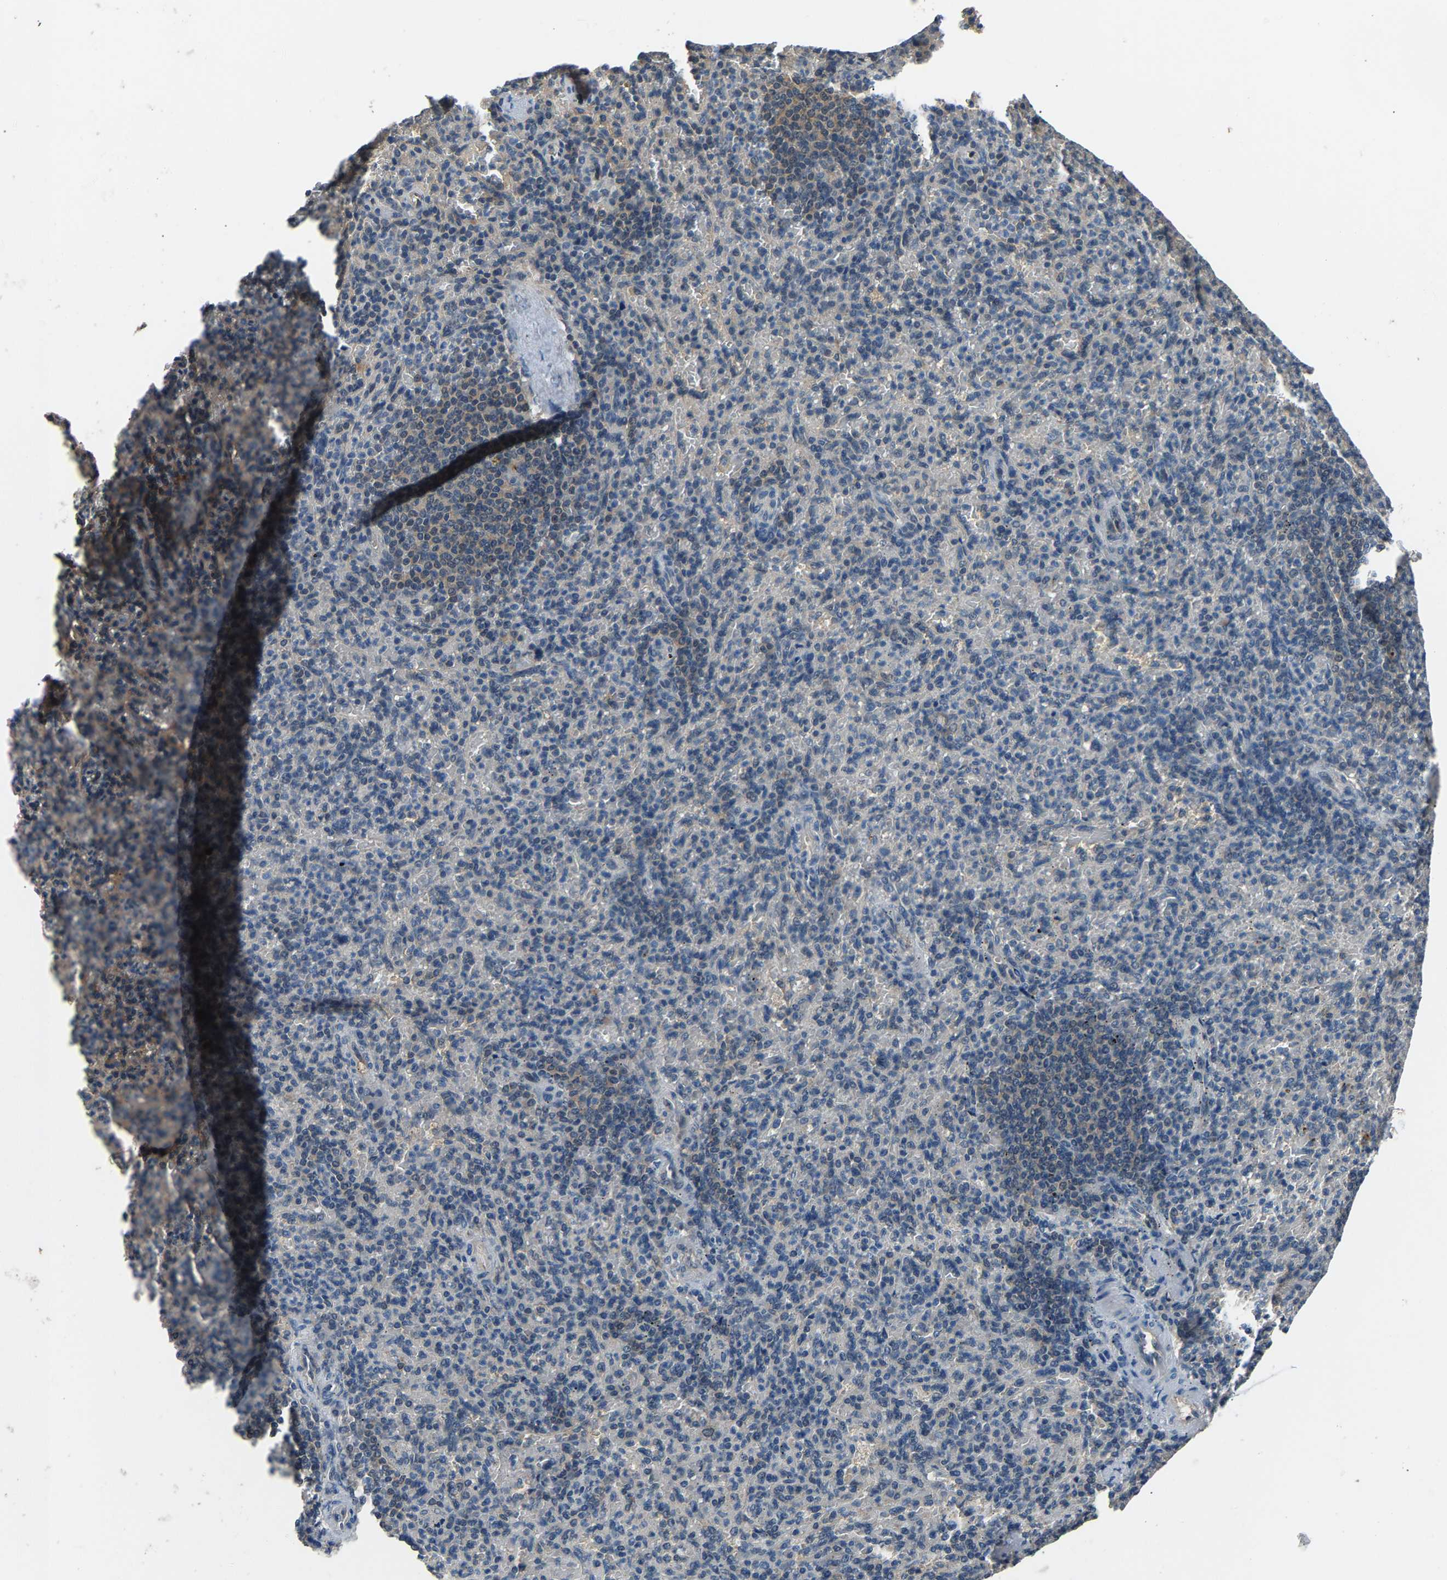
{"staining": {"intensity": "negative", "quantity": "none", "location": "none"}, "tissue": "spleen", "cell_type": "Cells in red pulp", "image_type": "normal", "snomed": [{"axis": "morphology", "description": "Normal tissue, NOS"}, {"axis": "topography", "description": "Spleen"}], "caption": "Spleen was stained to show a protein in brown. There is no significant positivity in cells in red pulp. (DAB (3,3'-diaminobenzidine) immunohistochemistry visualized using brightfield microscopy, high magnification).", "gene": "ABCC9", "patient": {"sex": "female", "age": 74}}